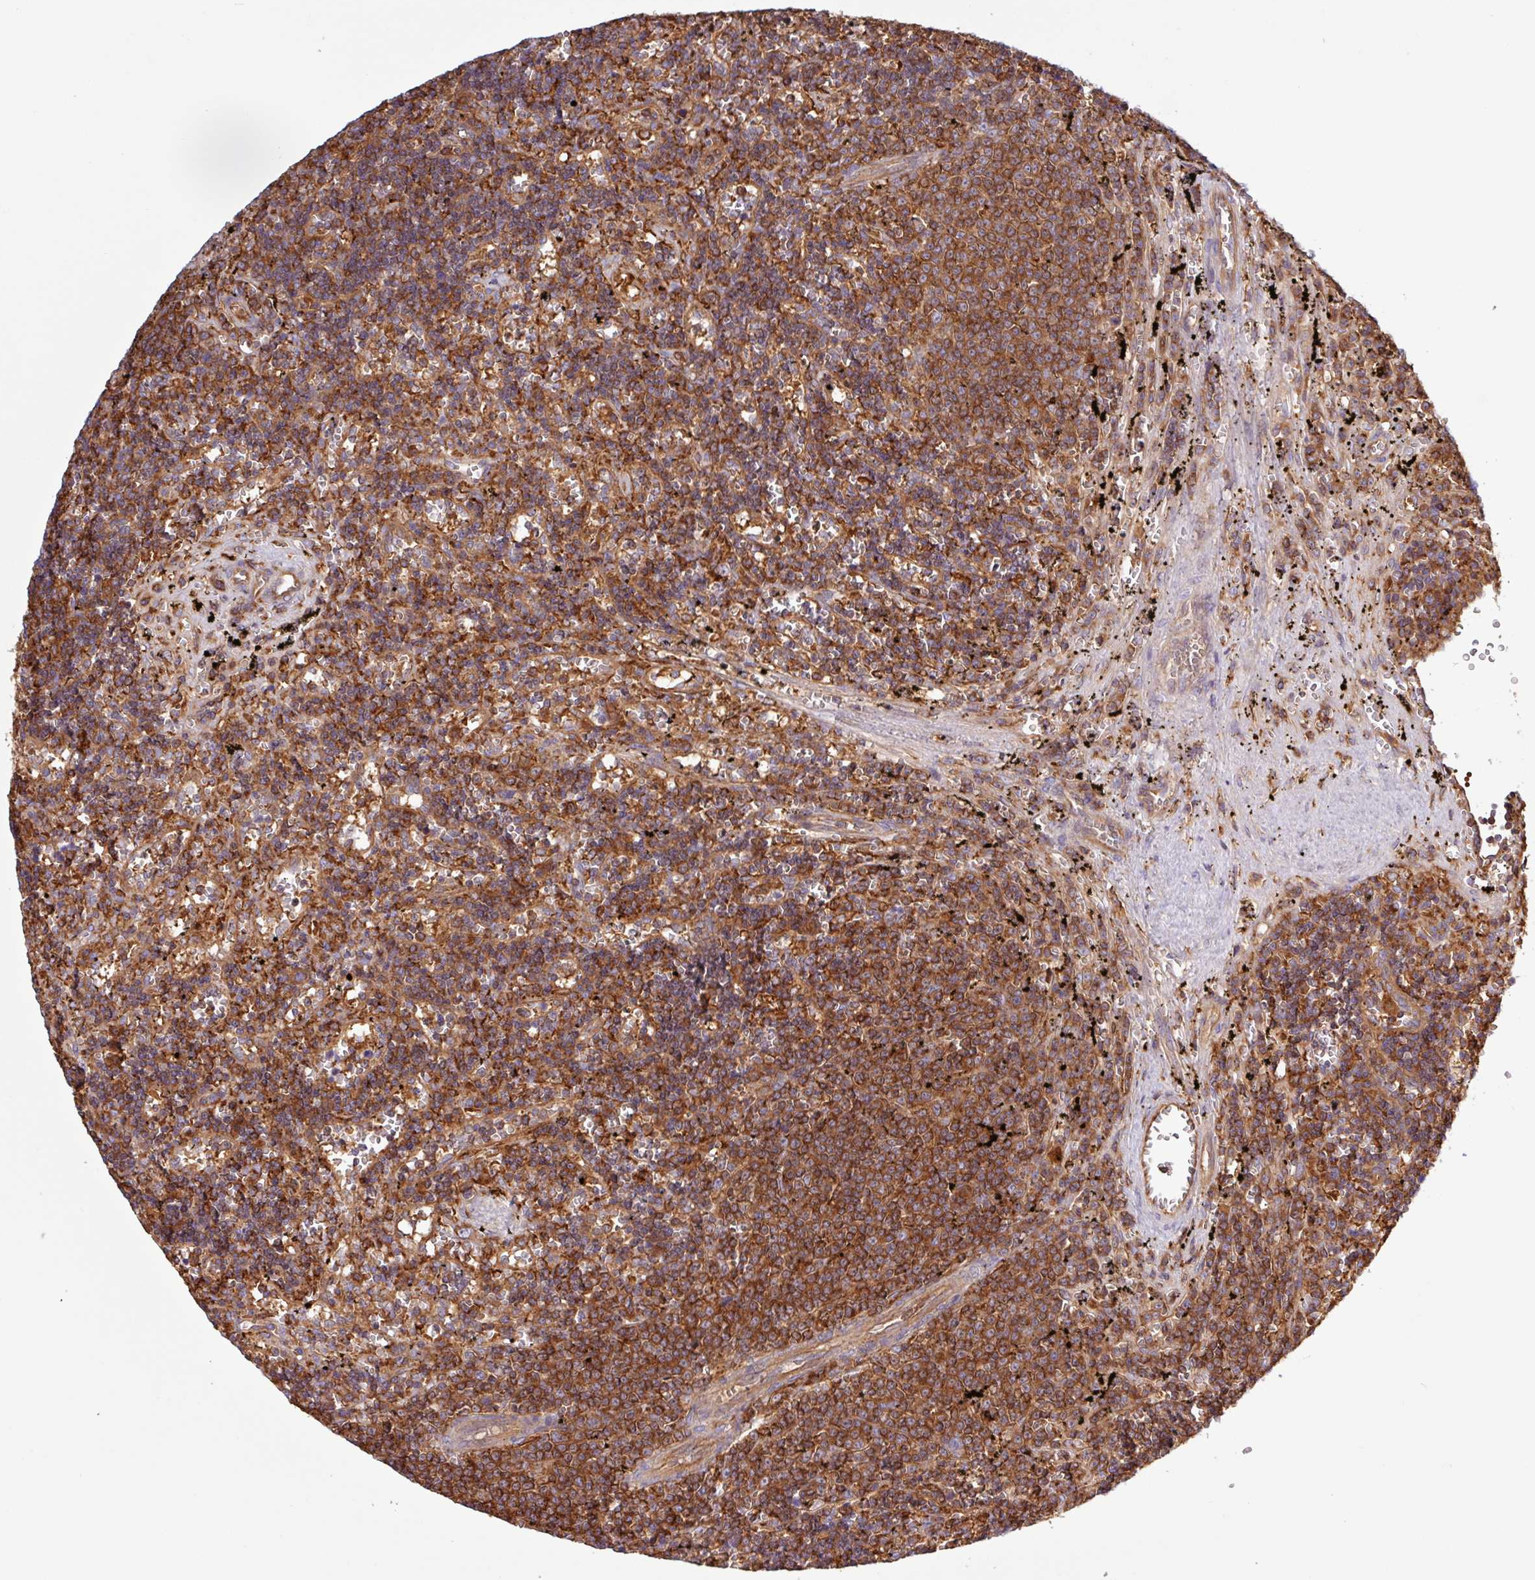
{"staining": {"intensity": "strong", "quantity": ">75%", "location": "cytoplasmic/membranous"}, "tissue": "lymphoma", "cell_type": "Tumor cells", "image_type": "cancer", "snomed": [{"axis": "morphology", "description": "Malignant lymphoma, non-Hodgkin's type, Low grade"}, {"axis": "topography", "description": "Spleen"}], "caption": "Immunohistochemical staining of human malignant lymphoma, non-Hodgkin's type (low-grade) reveals high levels of strong cytoplasmic/membranous expression in about >75% of tumor cells.", "gene": "ACTR3", "patient": {"sex": "male", "age": 60}}